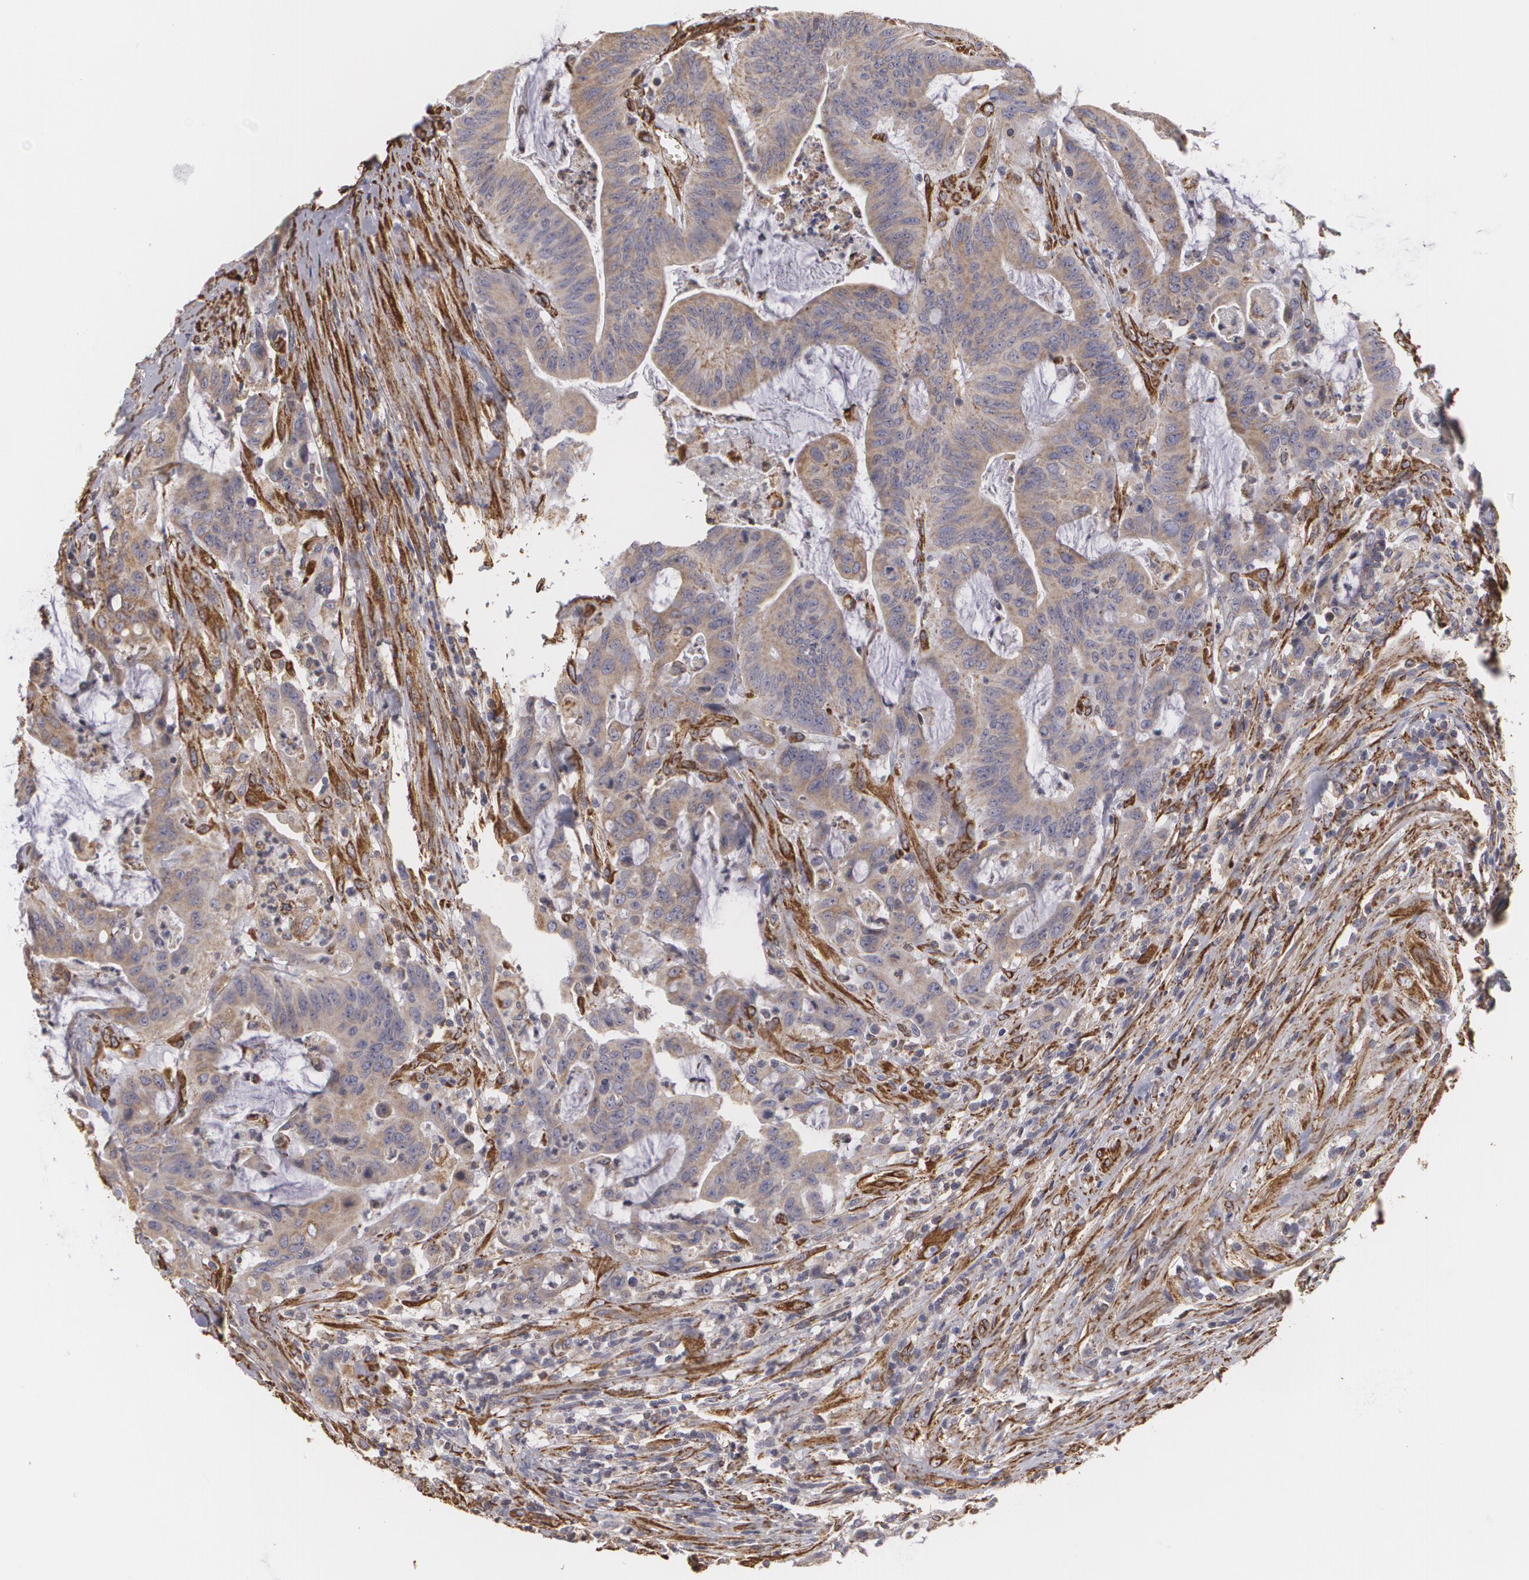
{"staining": {"intensity": "weak", "quantity": ">75%", "location": "cytoplasmic/membranous"}, "tissue": "colorectal cancer", "cell_type": "Tumor cells", "image_type": "cancer", "snomed": [{"axis": "morphology", "description": "Adenocarcinoma, NOS"}, {"axis": "topography", "description": "Colon"}], "caption": "A brown stain labels weak cytoplasmic/membranous expression of a protein in human colorectal cancer (adenocarcinoma) tumor cells. (Brightfield microscopy of DAB IHC at high magnification).", "gene": "CYB5R3", "patient": {"sex": "male", "age": 54}}